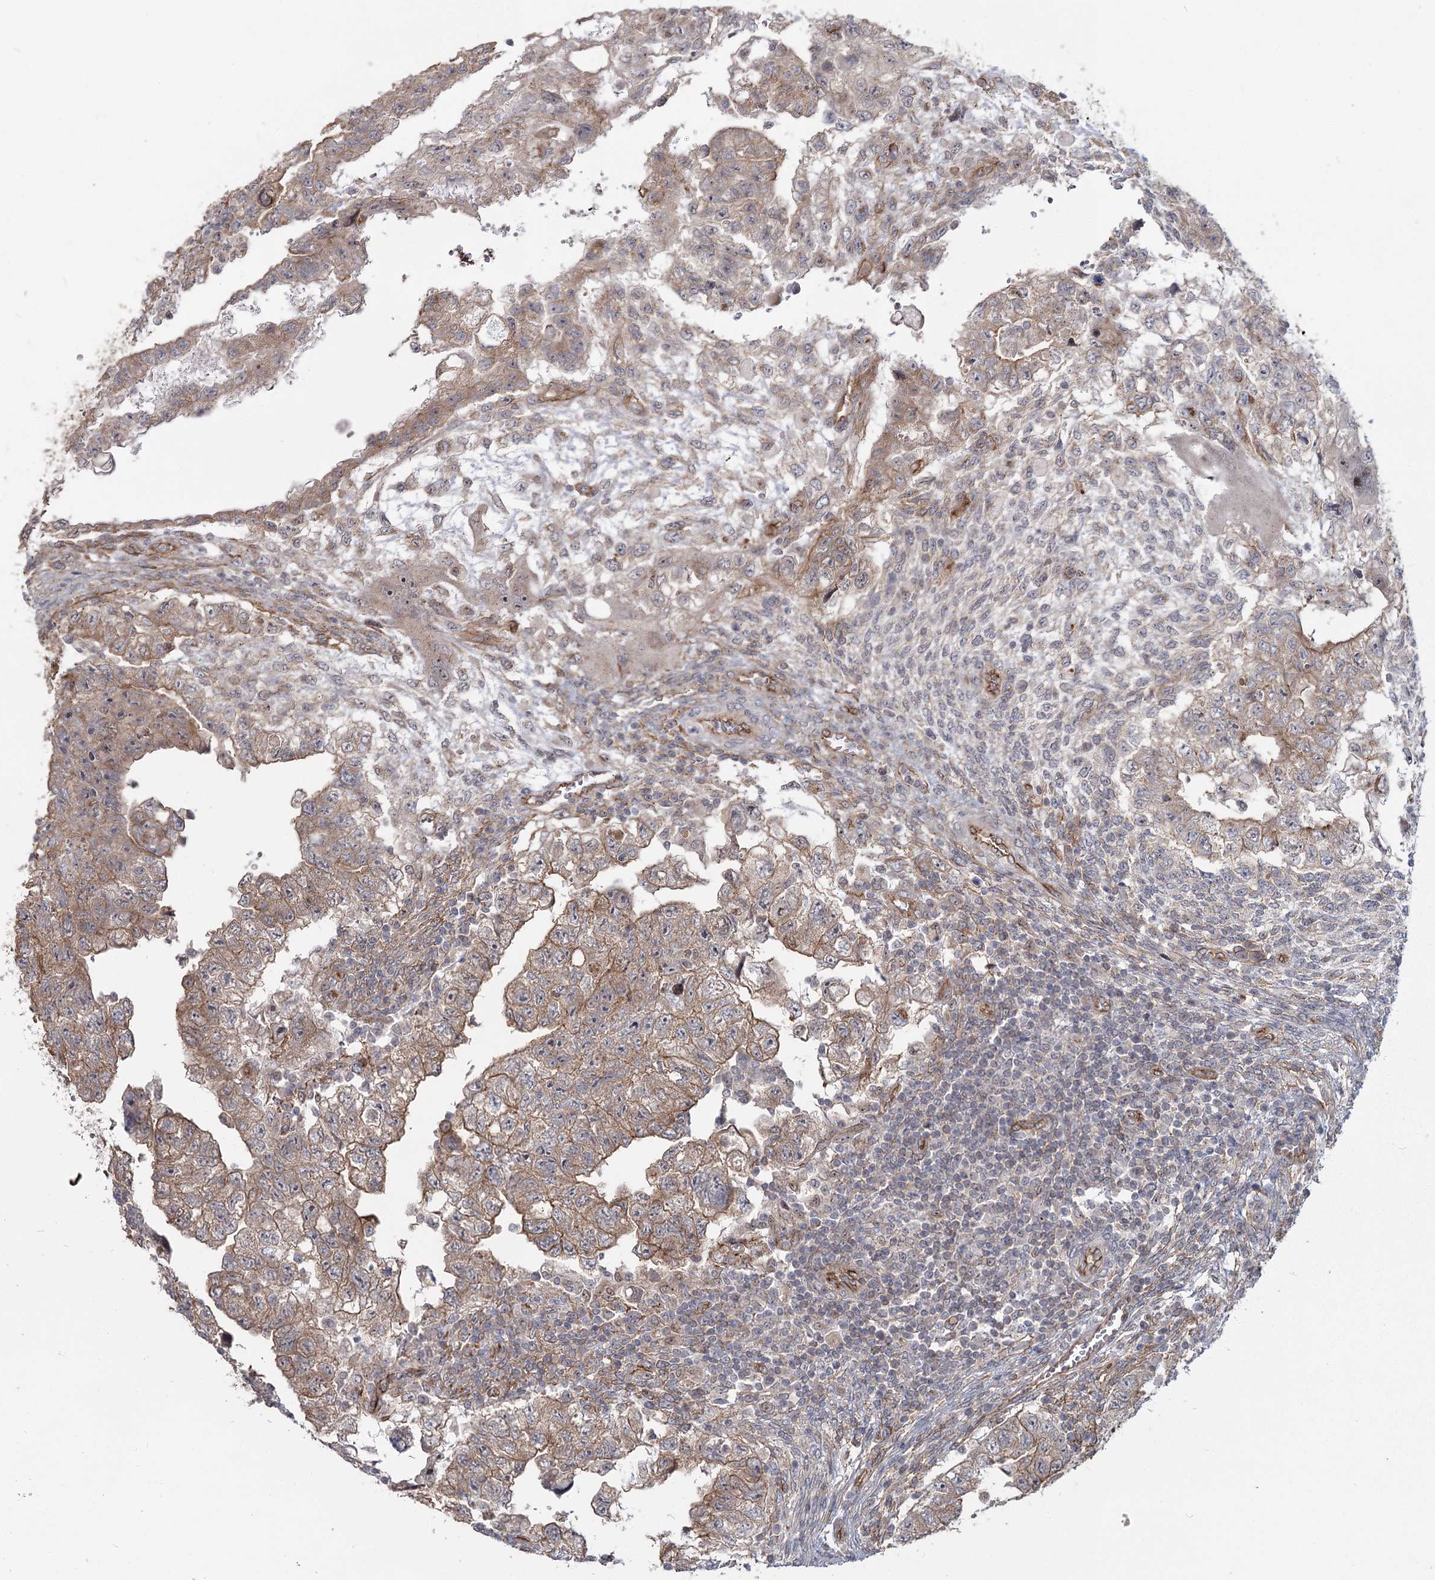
{"staining": {"intensity": "moderate", "quantity": ">75%", "location": "cytoplasmic/membranous"}, "tissue": "testis cancer", "cell_type": "Tumor cells", "image_type": "cancer", "snomed": [{"axis": "morphology", "description": "Carcinoma, Embryonal, NOS"}, {"axis": "topography", "description": "Testis"}], "caption": "Immunohistochemistry (IHC) (DAB) staining of testis cancer (embryonal carcinoma) exhibits moderate cytoplasmic/membranous protein positivity in approximately >75% of tumor cells.", "gene": "RPP14", "patient": {"sex": "male", "age": 36}}